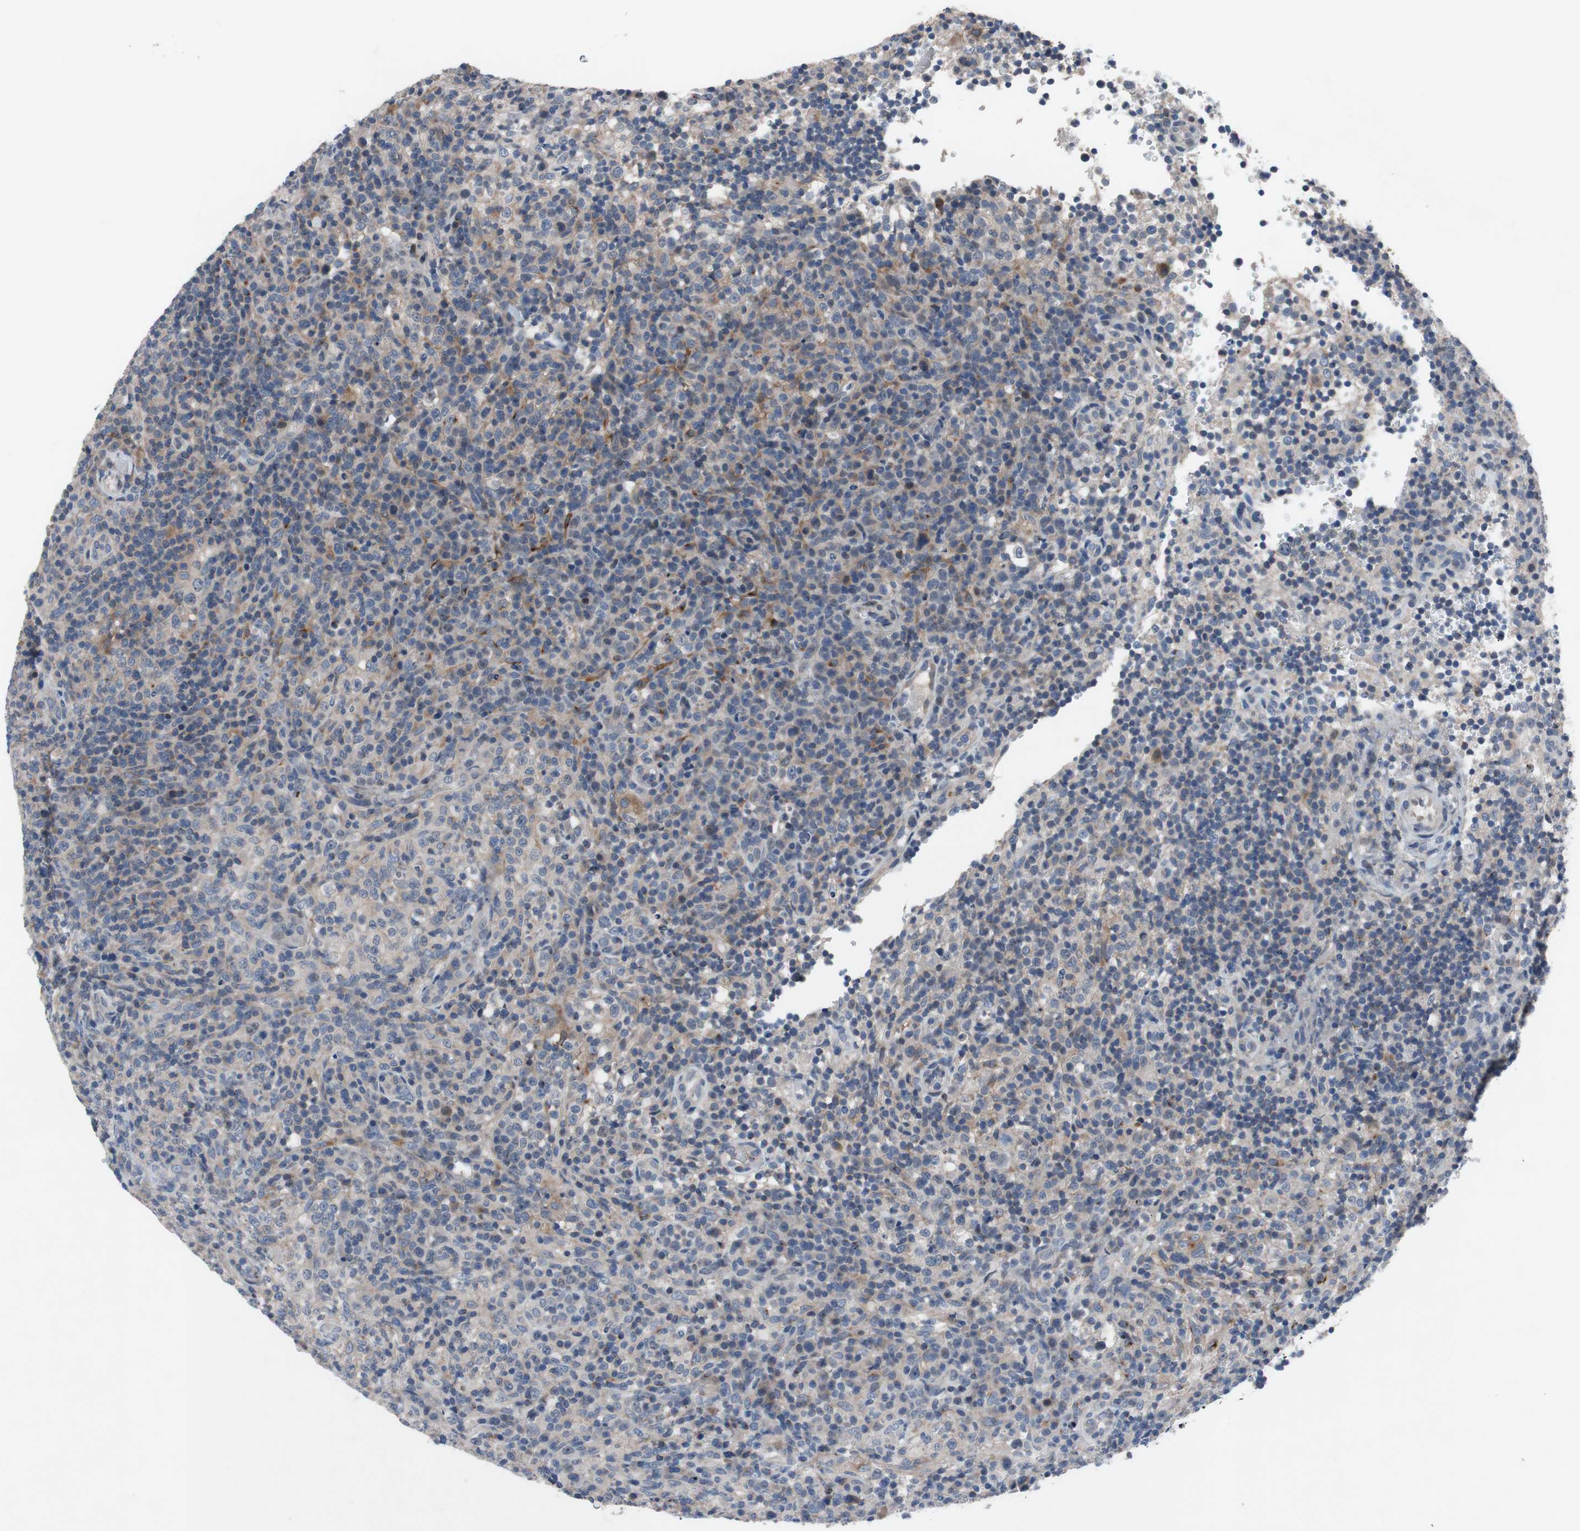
{"staining": {"intensity": "weak", "quantity": "<25%", "location": "cytoplasmic/membranous"}, "tissue": "lymphoma", "cell_type": "Tumor cells", "image_type": "cancer", "snomed": [{"axis": "morphology", "description": "Malignant lymphoma, non-Hodgkin's type, High grade"}, {"axis": "topography", "description": "Lymph node"}], "caption": "Tumor cells show no significant staining in high-grade malignant lymphoma, non-Hodgkin's type.", "gene": "MUTYH", "patient": {"sex": "female", "age": 76}}